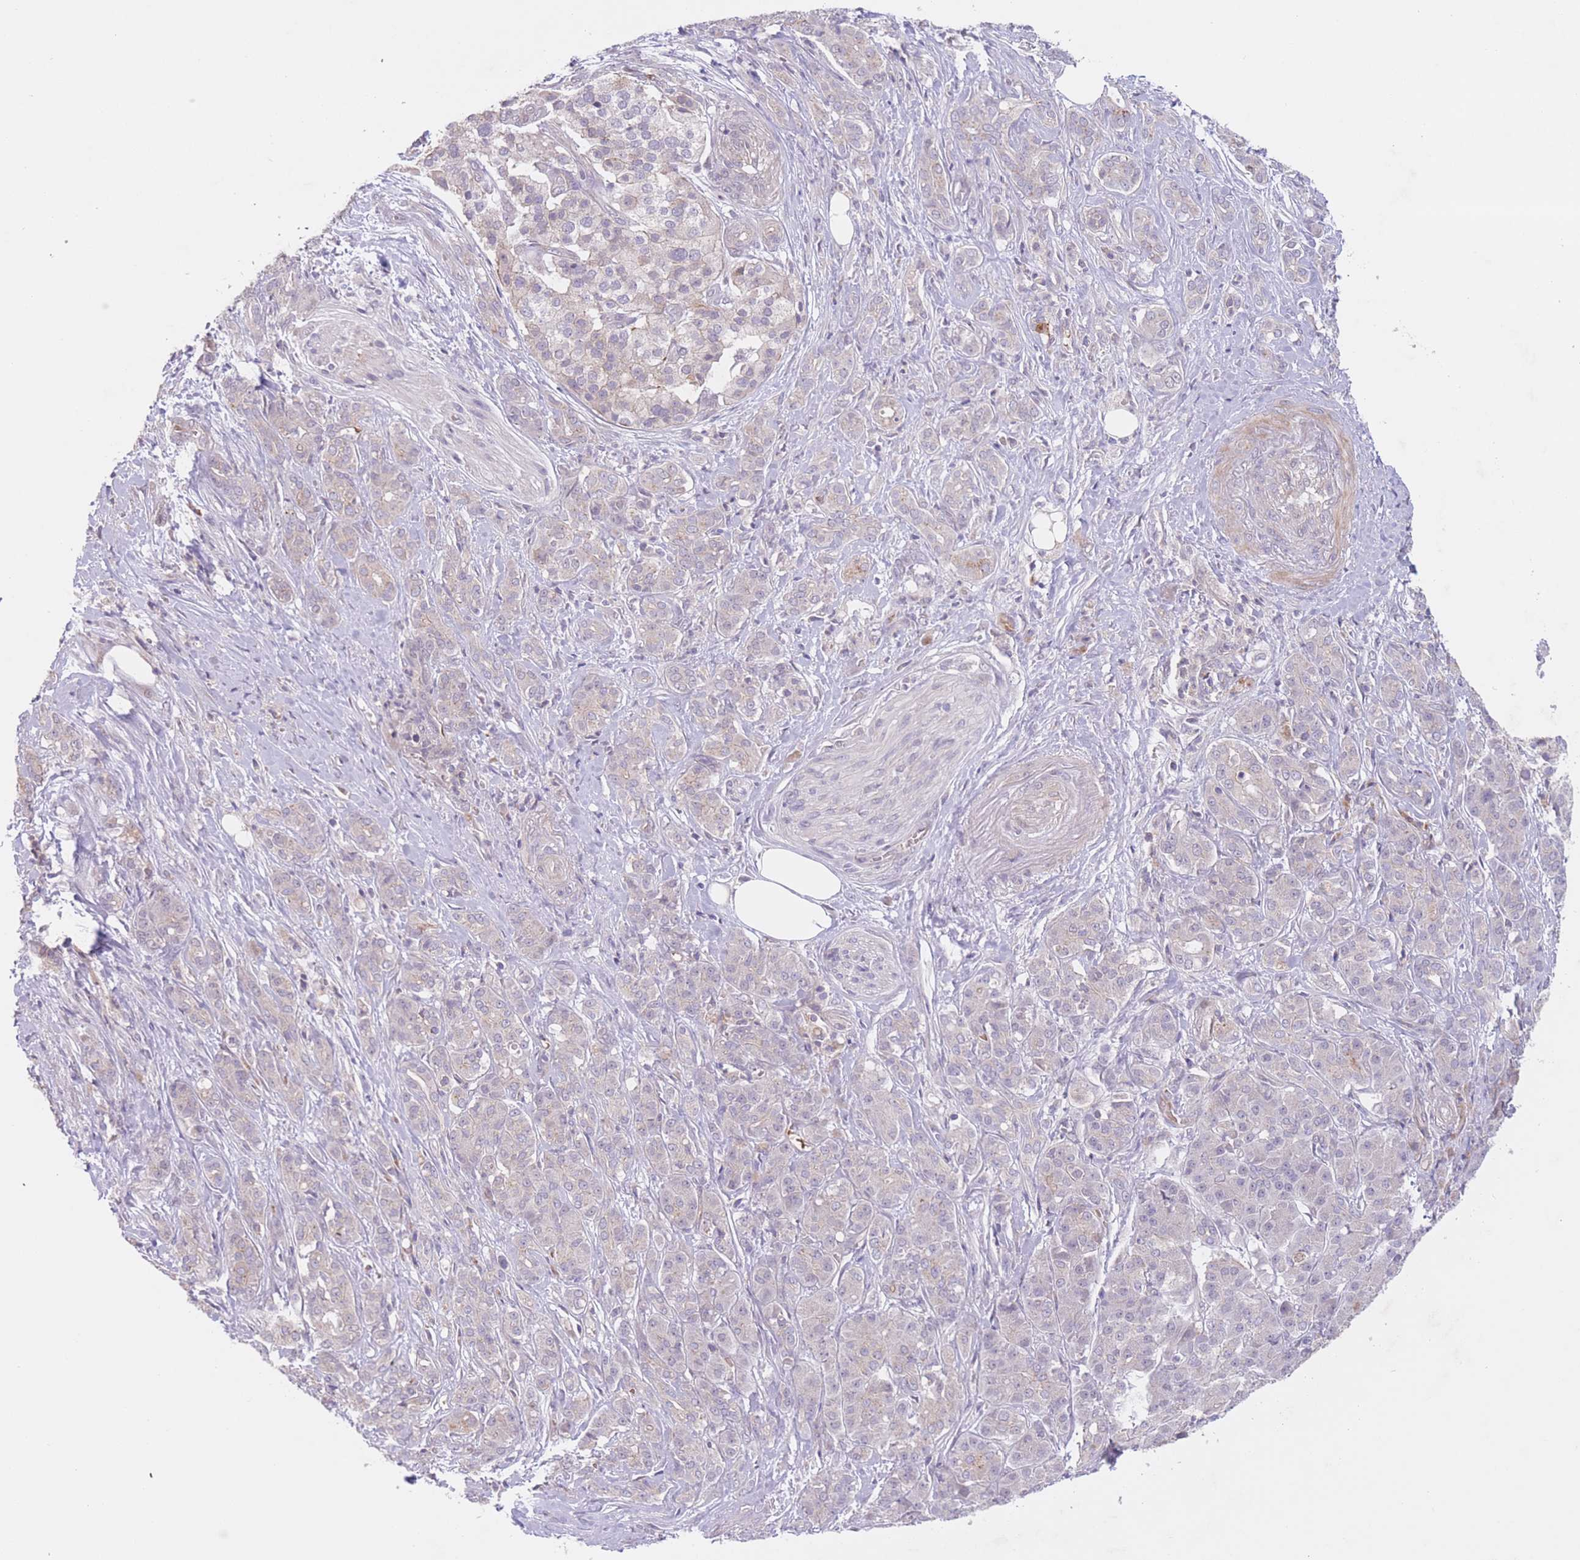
{"staining": {"intensity": "negative", "quantity": "none", "location": "none"}, "tissue": "pancreatic cancer", "cell_type": "Tumor cells", "image_type": "cancer", "snomed": [{"axis": "morphology", "description": "Adenocarcinoma, NOS"}, {"axis": "topography", "description": "Pancreas"}], "caption": "This is an IHC micrograph of human pancreatic cancer. There is no positivity in tumor cells.", "gene": "FUT5", "patient": {"sex": "male", "age": 57}}